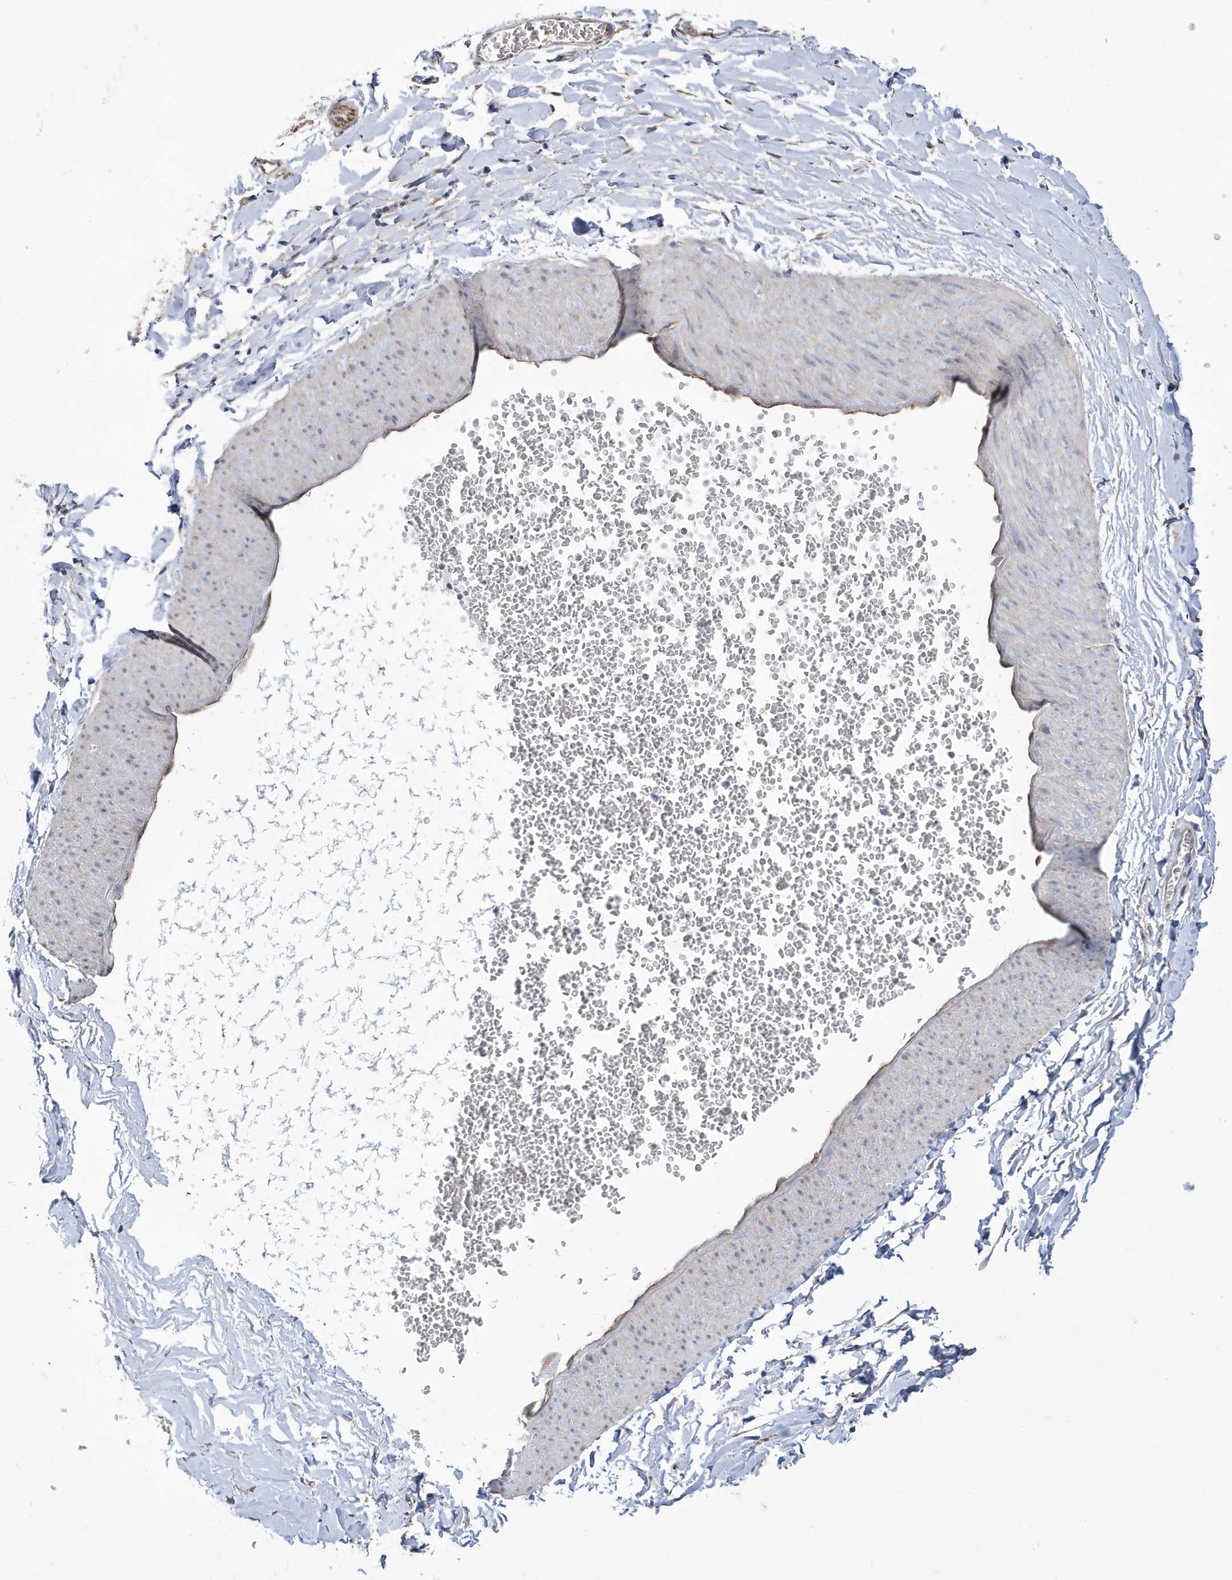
{"staining": {"intensity": "negative", "quantity": "none", "location": "none"}, "tissue": "adipose tissue", "cell_type": "Adipocytes", "image_type": "normal", "snomed": [{"axis": "morphology", "description": "Normal tissue, NOS"}, {"axis": "topography", "description": "Gallbladder"}, {"axis": "topography", "description": "Peripheral nerve tissue"}], "caption": "This image is of normal adipose tissue stained with IHC to label a protein in brown with the nuclei are counter-stained blue. There is no staining in adipocytes.", "gene": "ZNF654", "patient": {"sex": "male", "age": 38}}